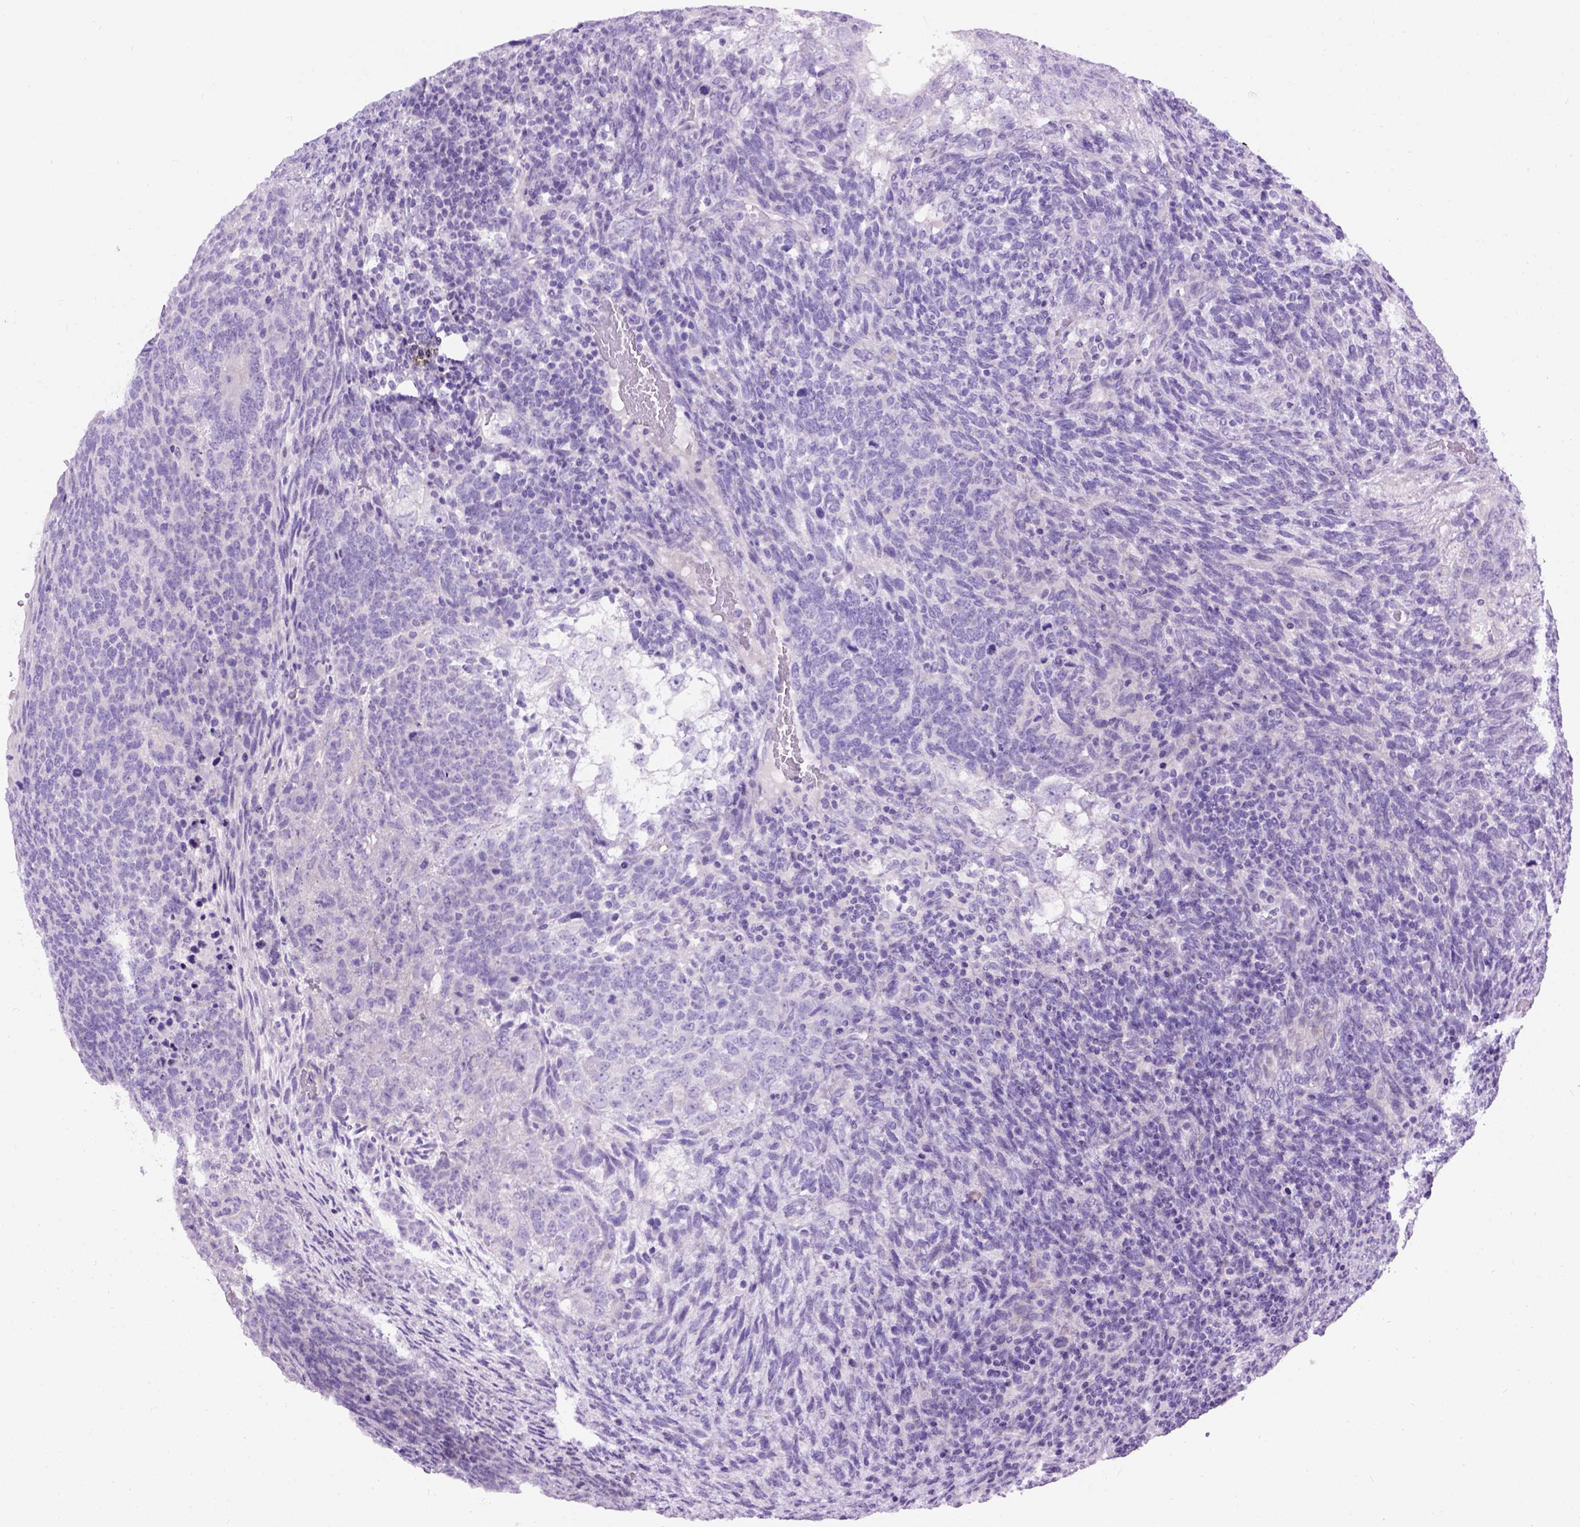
{"staining": {"intensity": "negative", "quantity": "none", "location": "none"}, "tissue": "testis cancer", "cell_type": "Tumor cells", "image_type": "cancer", "snomed": [{"axis": "morphology", "description": "Normal tissue, NOS"}, {"axis": "morphology", "description": "Carcinoma, Embryonal, NOS"}, {"axis": "topography", "description": "Testis"}, {"axis": "topography", "description": "Epididymis"}], "caption": "Testis embryonal carcinoma stained for a protein using immunohistochemistry (IHC) exhibits no expression tumor cells.", "gene": "GABRB2", "patient": {"sex": "male", "age": 23}}